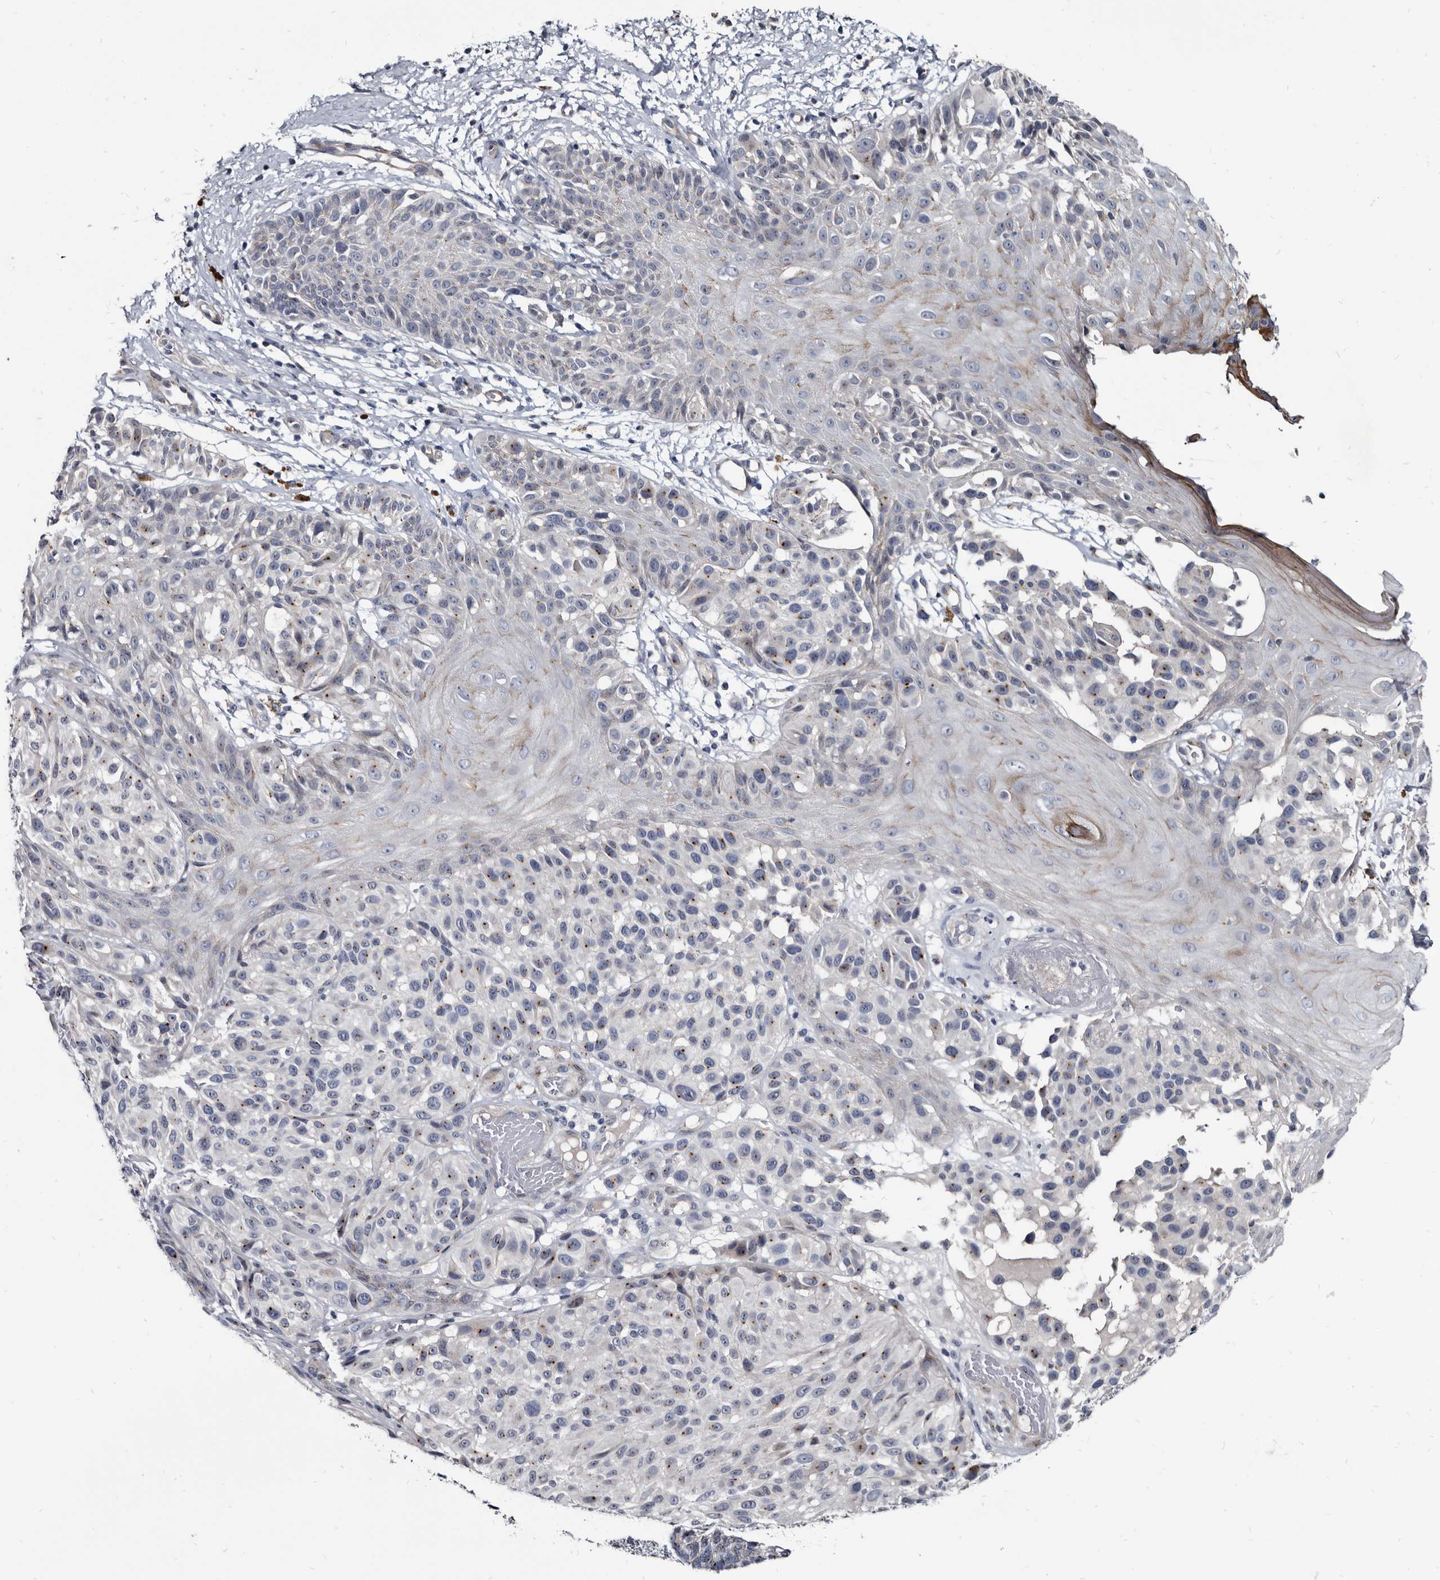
{"staining": {"intensity": "moderate", "quantity": "25%-75%", "location": "cytoplasmic/membranous"}, "tissue": "melanoma", "cell_type": "Tumor cells", "image_type": "cancer", "snomed": [{"axis": "morphology", "description": "Malignant melanoma, NOS"}, {"axis": "topography", "description": "Skin"}], "caption": "This histopathology image exhibits immunohistochemistry (IHC) staining of malignant melanoma, with medium moderate cytoplasmic/membranous positivity in about 25%-75% of tumor cells.", "gene": "PRSS8", "patient": {"sex": "male", "age": 83}}